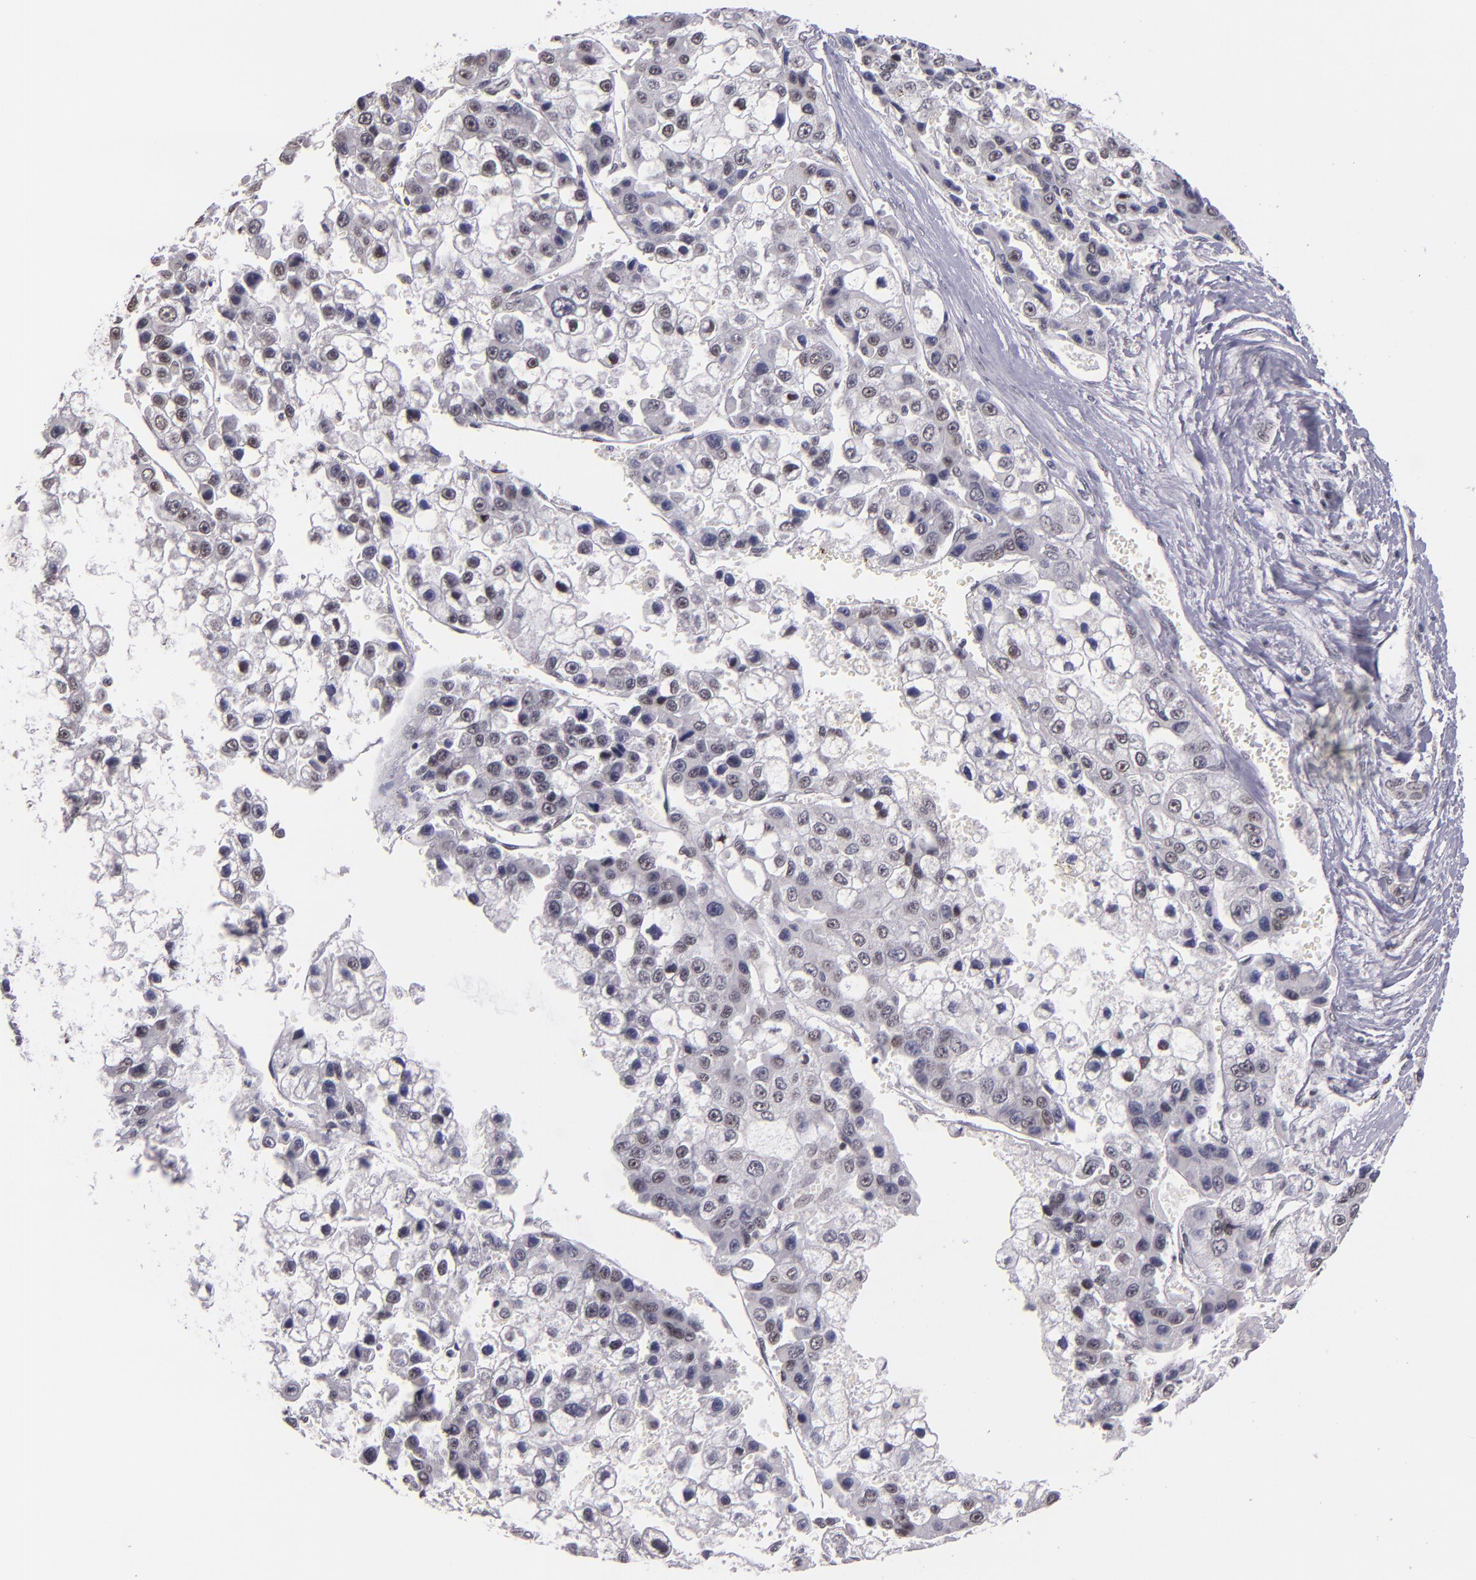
{"staining": {"intensity": "weak", "quantity": "<25%", "location": "nuclear"}, "tissue": "liver cancer", "cell_type": "Tumor cells", "image_type": "cancer", "snomed": [{"axis": "morphology", "description": "Carcinoma, Hepatocellular, NOS"}, {"axis": "topography", "description": "Liver"}], "caption": "Tumor cells are negative for brown protein staining in liver cancer (hepatocellular carcinoma). Nuclei are stained in blue.", "gene": "ZNF148", "patient": {"sex": "female", "age": 66}}